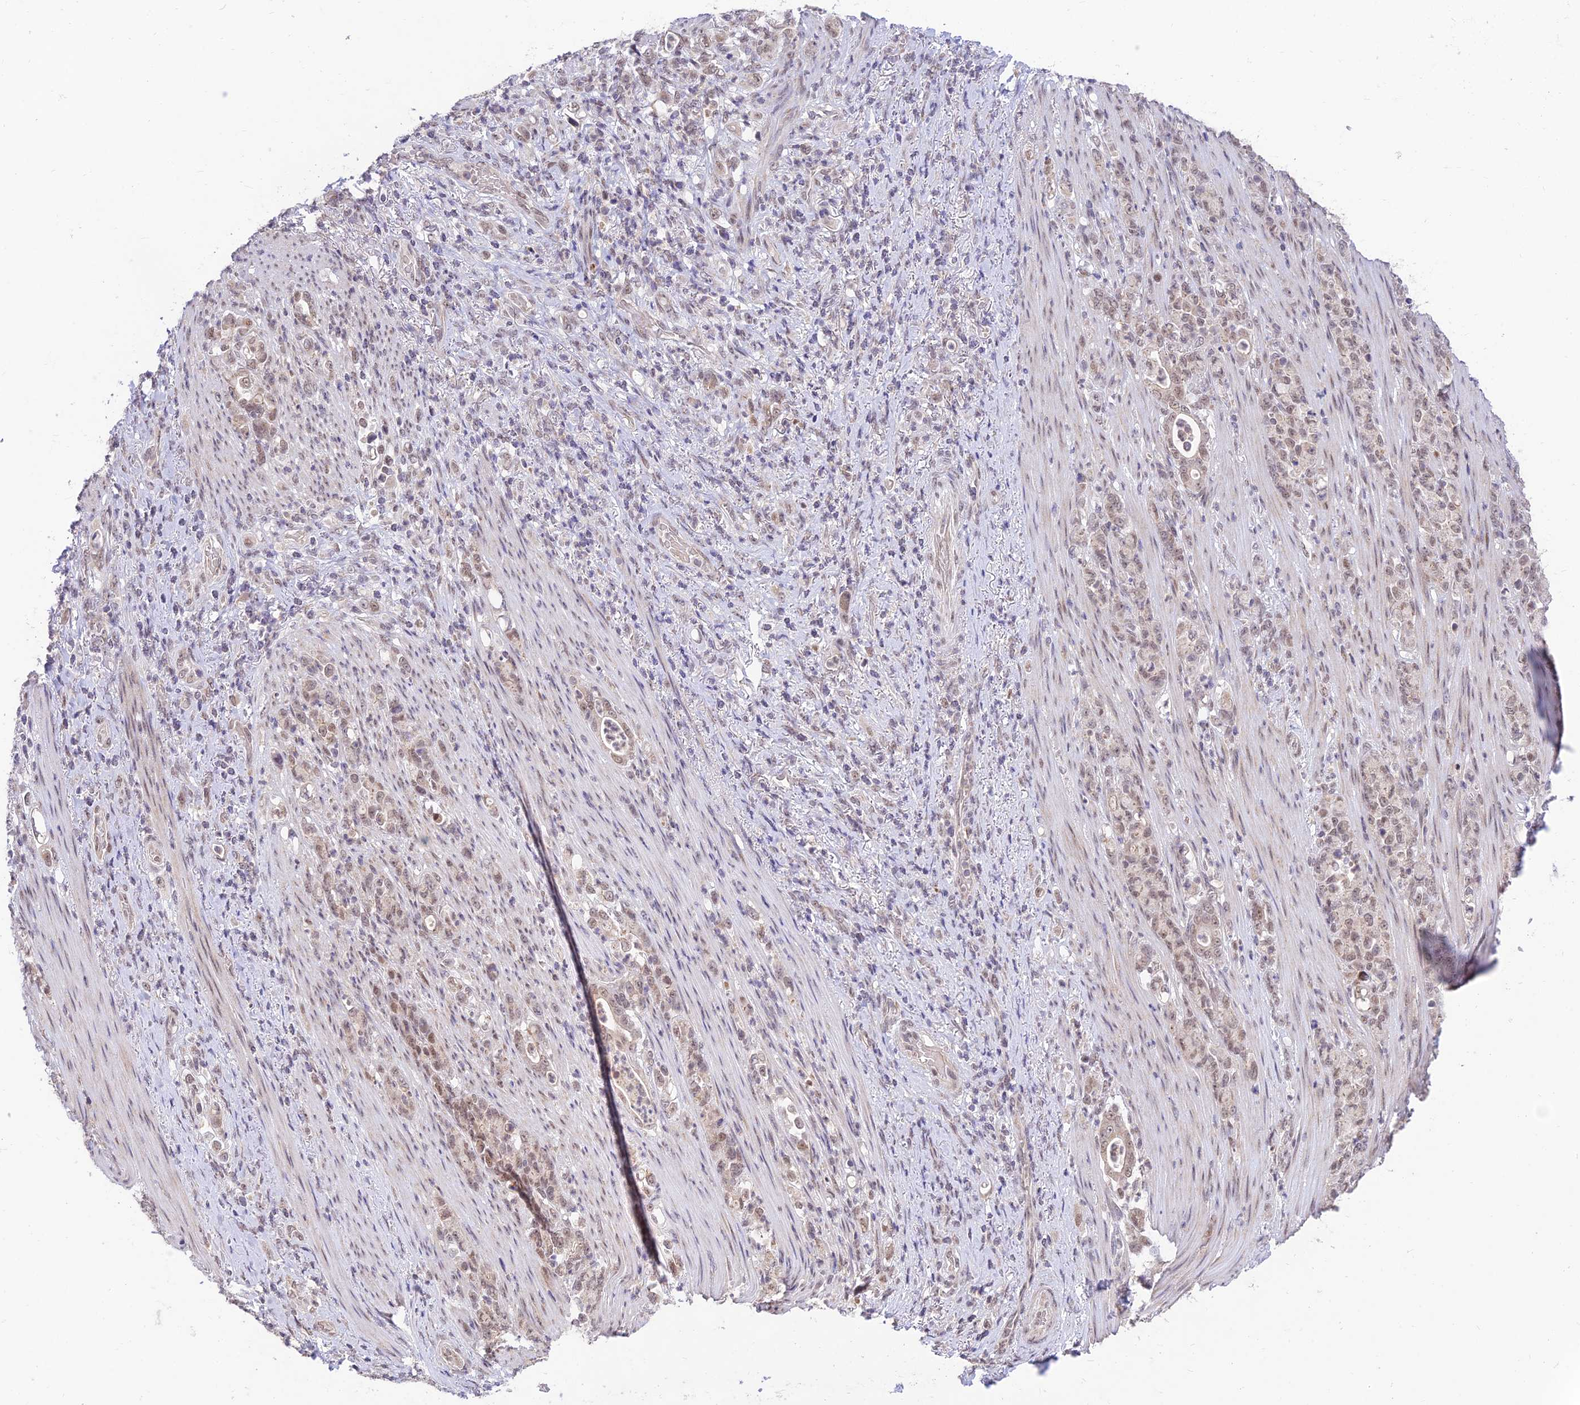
{"staining": {"intensity": "moderate", "quantity": ">75%", "location": "nuclear"}, "tissue": "stomach cancer", "cell_type": "Tumor cells", "image_type": "cancer", "snomed": [{"axis": "morphology", "description": "Normal tissue, NOS"}, {"axis": "morphology", "description": "Adenocarcinoma, NOS"}, {"axis": "topography", "description": "Stomach"}], "caption": "Protein expression analysis of stomach cancer (adenocarcinoma) reveals moderate nuclear staining in about >75% of tumor cells.", "gene": "MICOS13", "patient": {"sex": "female", "age": 79}}